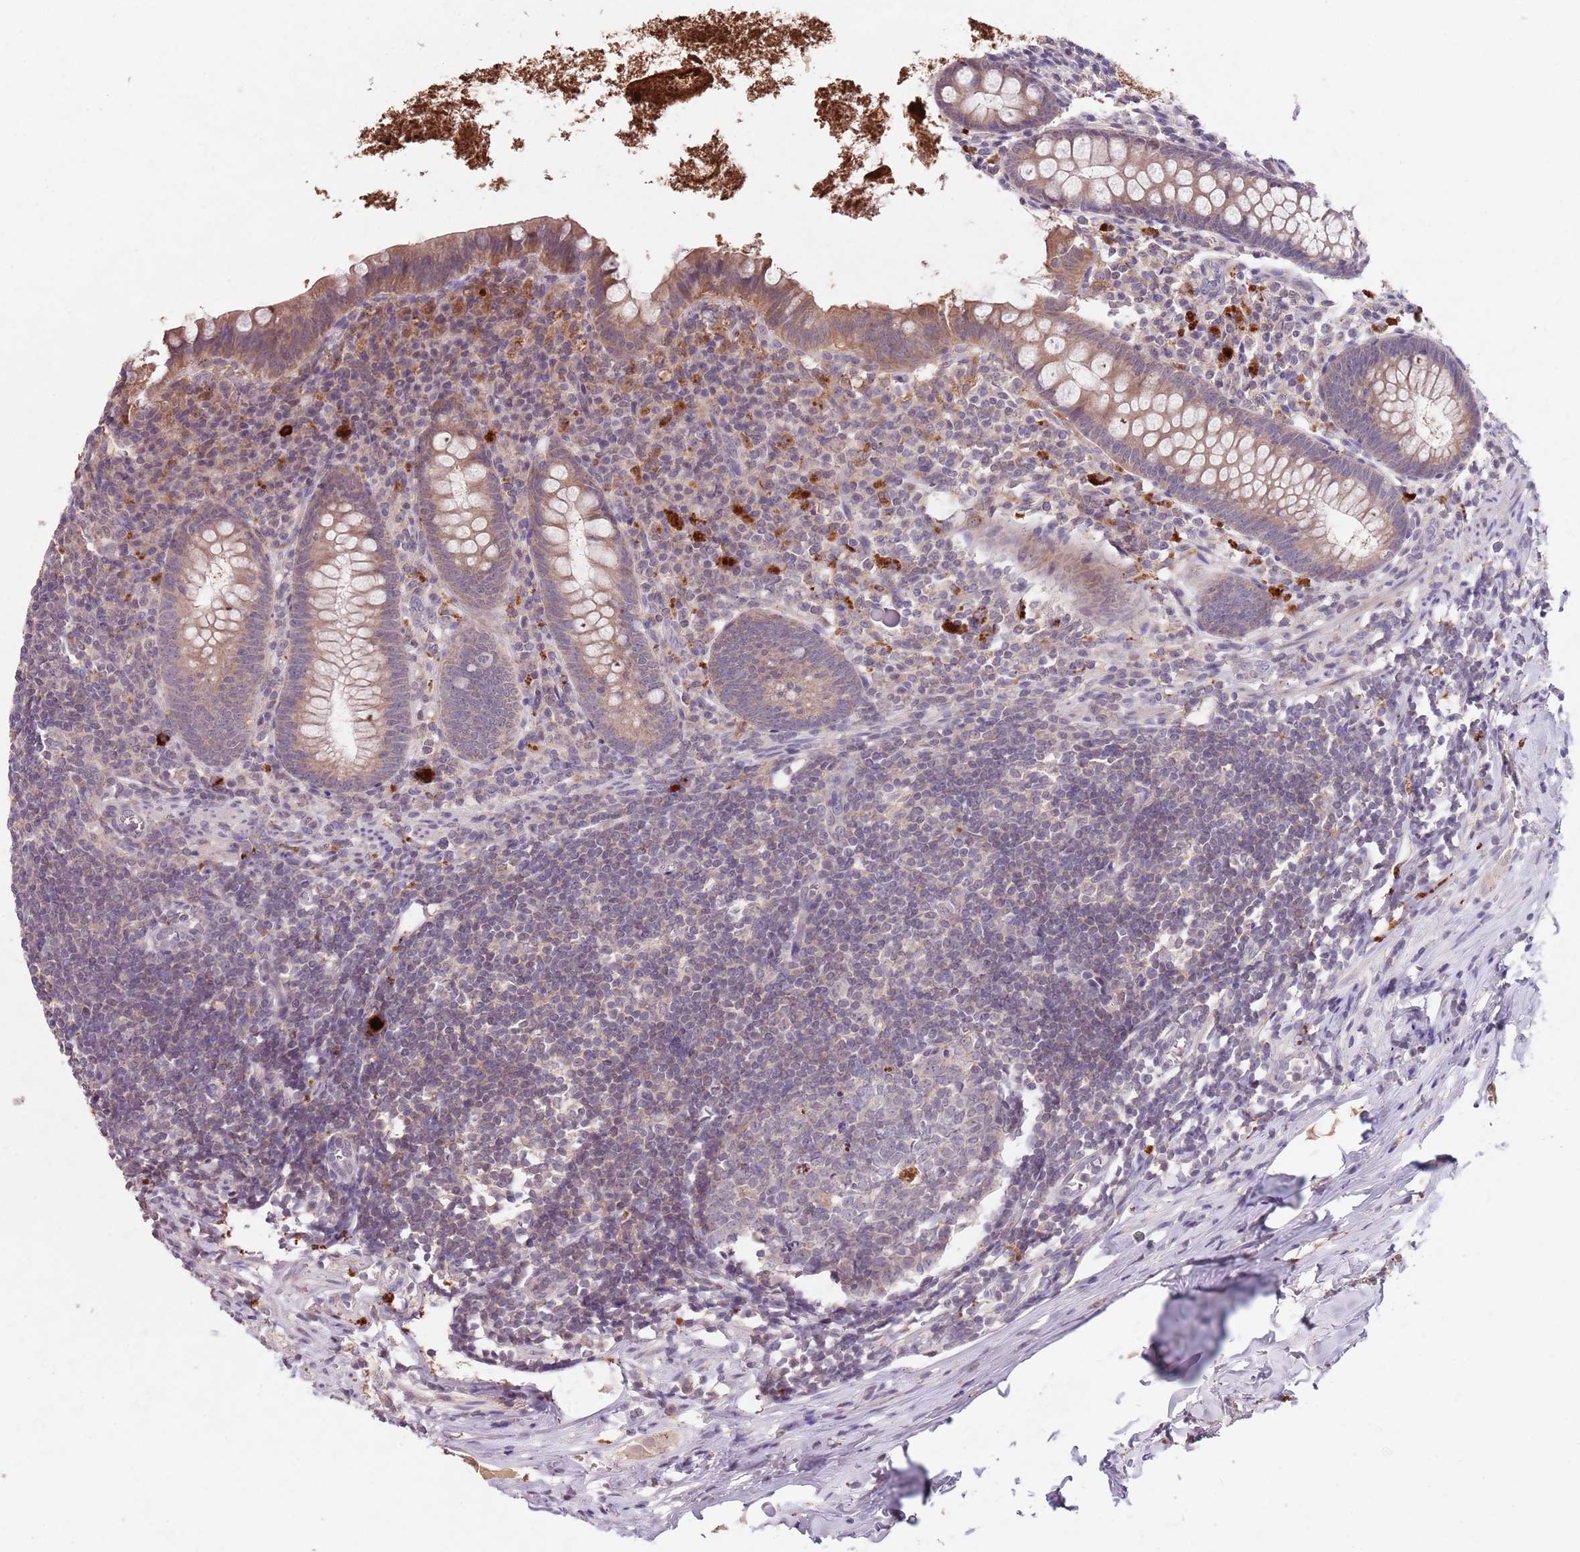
{"staining": {"intensity": "moderate", "quantity": ">75%", "location": "cytoplasmic/membranous"}, "tissue": "appendix", "cell_type": "Glandular cells", "image_type": "normal", "snomed": [{"axis": "morphology", "description": "Normal tissue, NOS"}, {"axis": "topography", "description": "Appendix"}], "caption": "Unremarkable appendix demonstrates moderate cytoplasmic/membranous expression in about >75% of glandular cells.", "gene": "NRDE2", "patient": {"sex": "female", "age": 51}}